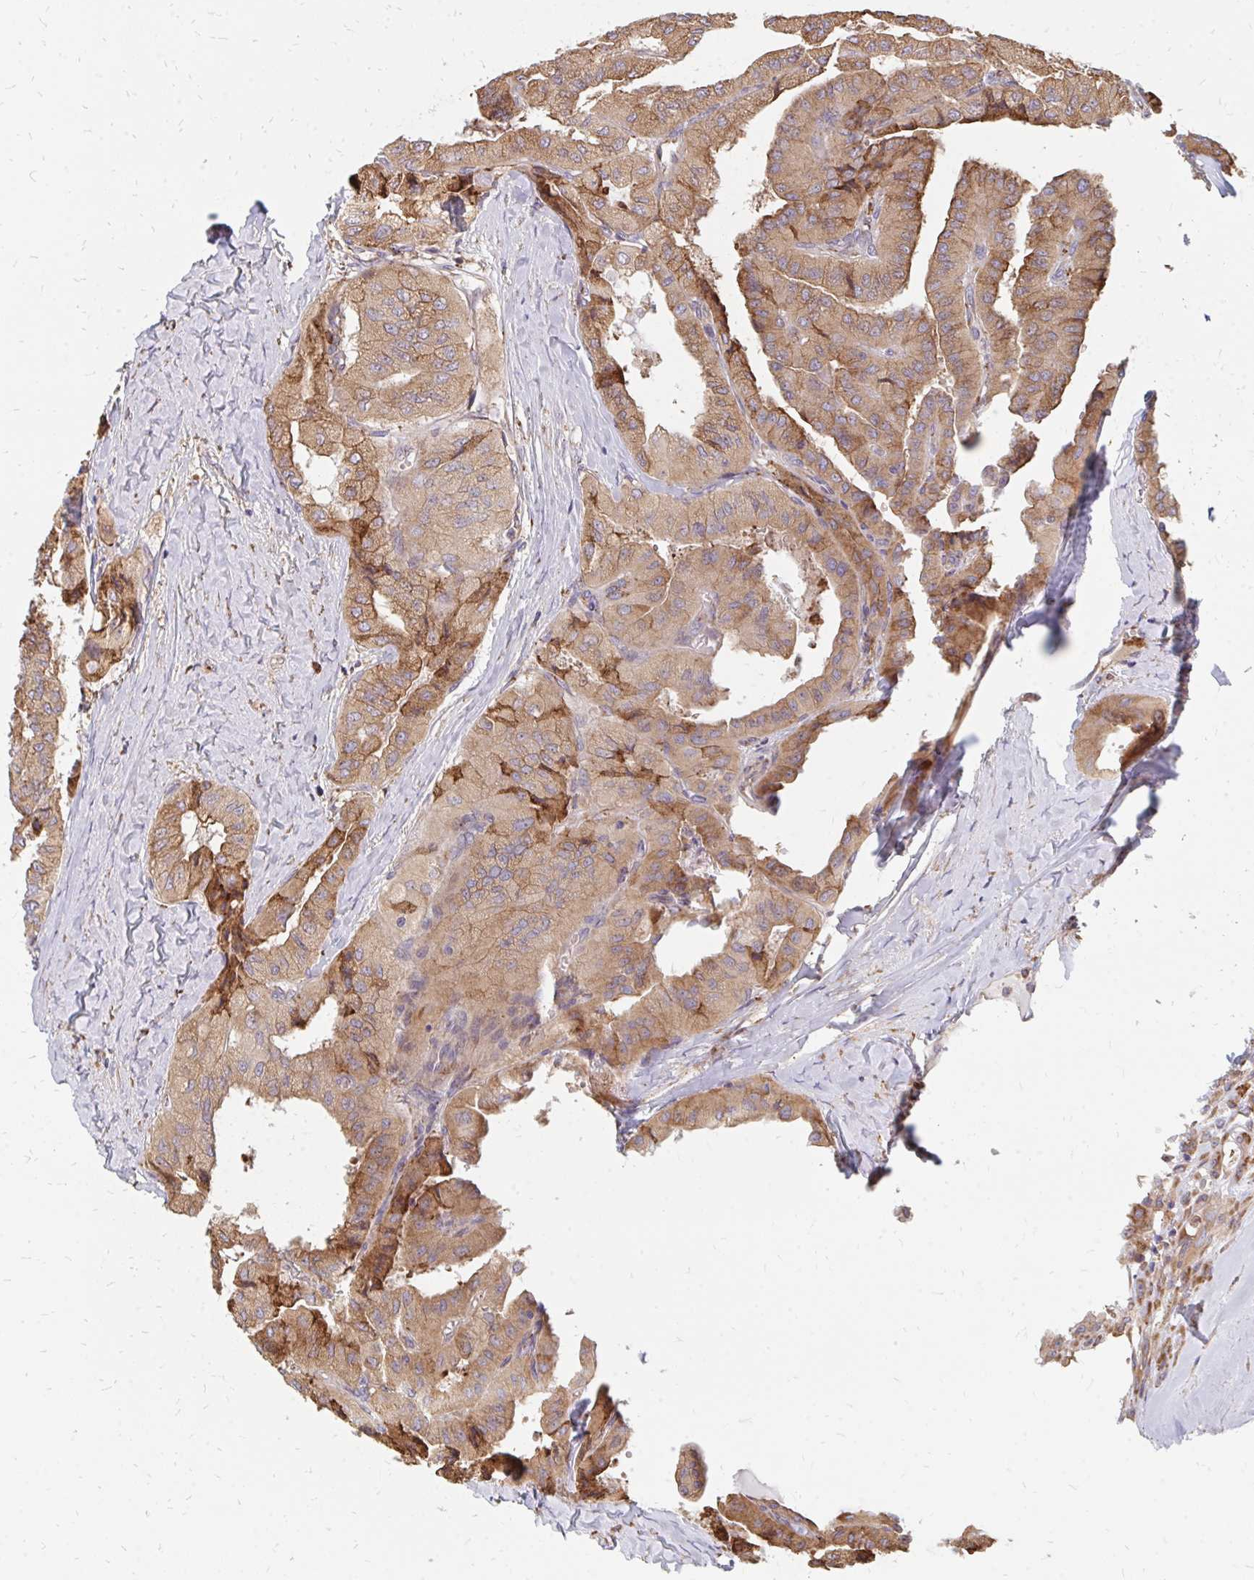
{"staining": {"intensity": "moderate", "quantity": "25%-75%", "location": "cytoplasmic/membranous"}, "tissue": "thyroid cancer", "cell_type": "Tumor cells", "image_type": "cancer", "snomed": [{"axis": "morphology", "description": "Normal tissue, NOS"}, {"axis": "morphology", "description": "Papillary adenocarcinoma, NOS"}, {"axis": "topography", "description": "Thyroid gland"}], "caption": "Protein staining shows moderate cytoplasmic/membranous positivity in approximately 25%-75% of tumor cells in thyroid cancer (papillary adenocarcinoma).", "gene": "PPP1R13L", "patient": {"sex": "female", "age": 59}}